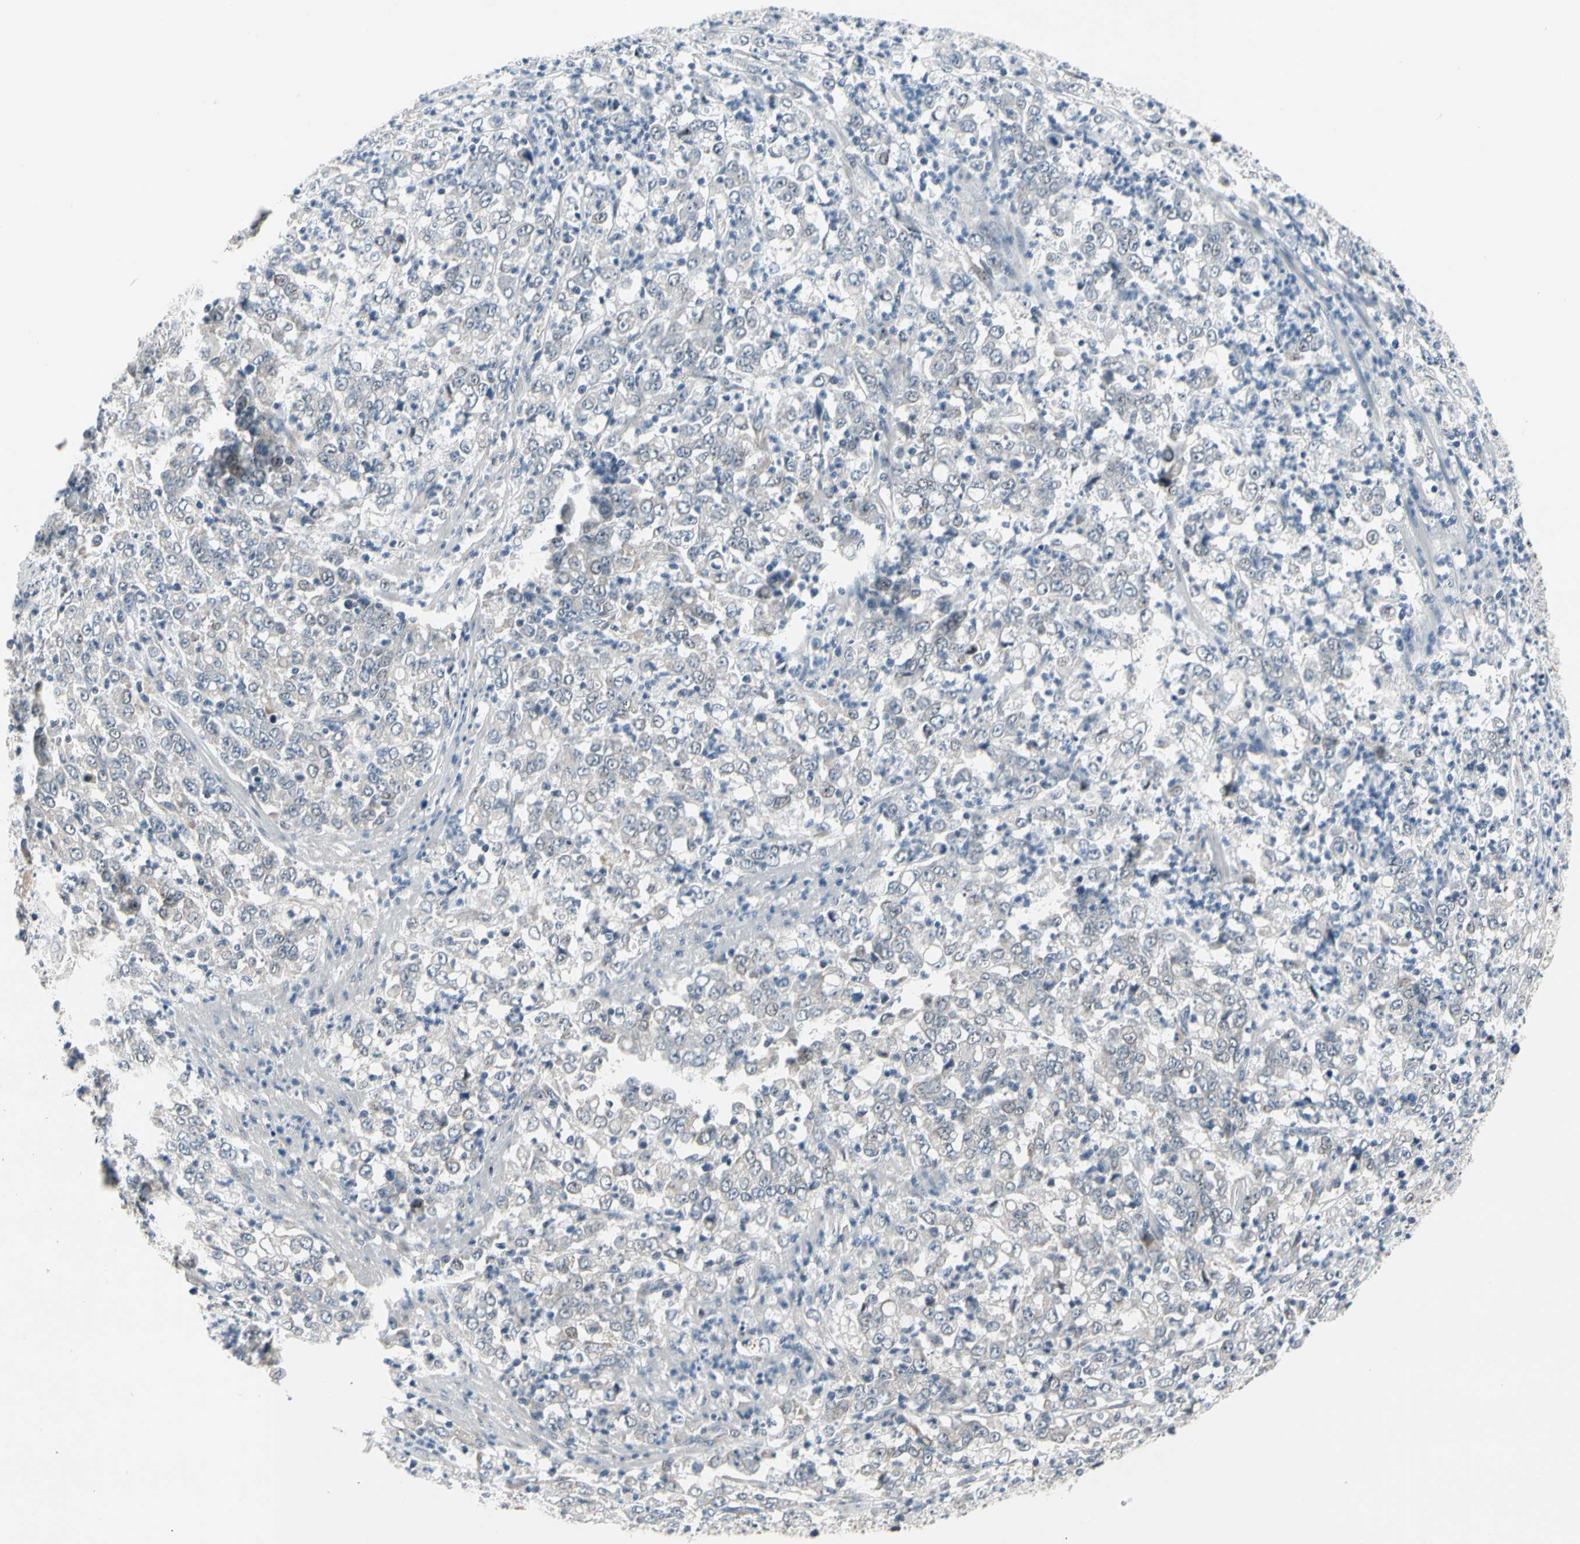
{"staining": {"intensity": "negative", "quantity": "none", "location": "none"}, "tissue": "stomach cancer", "cell_type": "Tumor cells", "image_type": "cancer", "snomed": [{"axis": "morphology", "description": "Adenocarcinoma, NOS"}, {"axis": "topography", "description": "Stomach, lower"}], "caption": "DAB (3,3'-diaminobenzidine) immunohistochemical staining of human stomach adenocarcinoma exhibits no significant positivity in tumor cells.", "gene": "NFASC", "patient": {"sex": "female", "age": 71}}